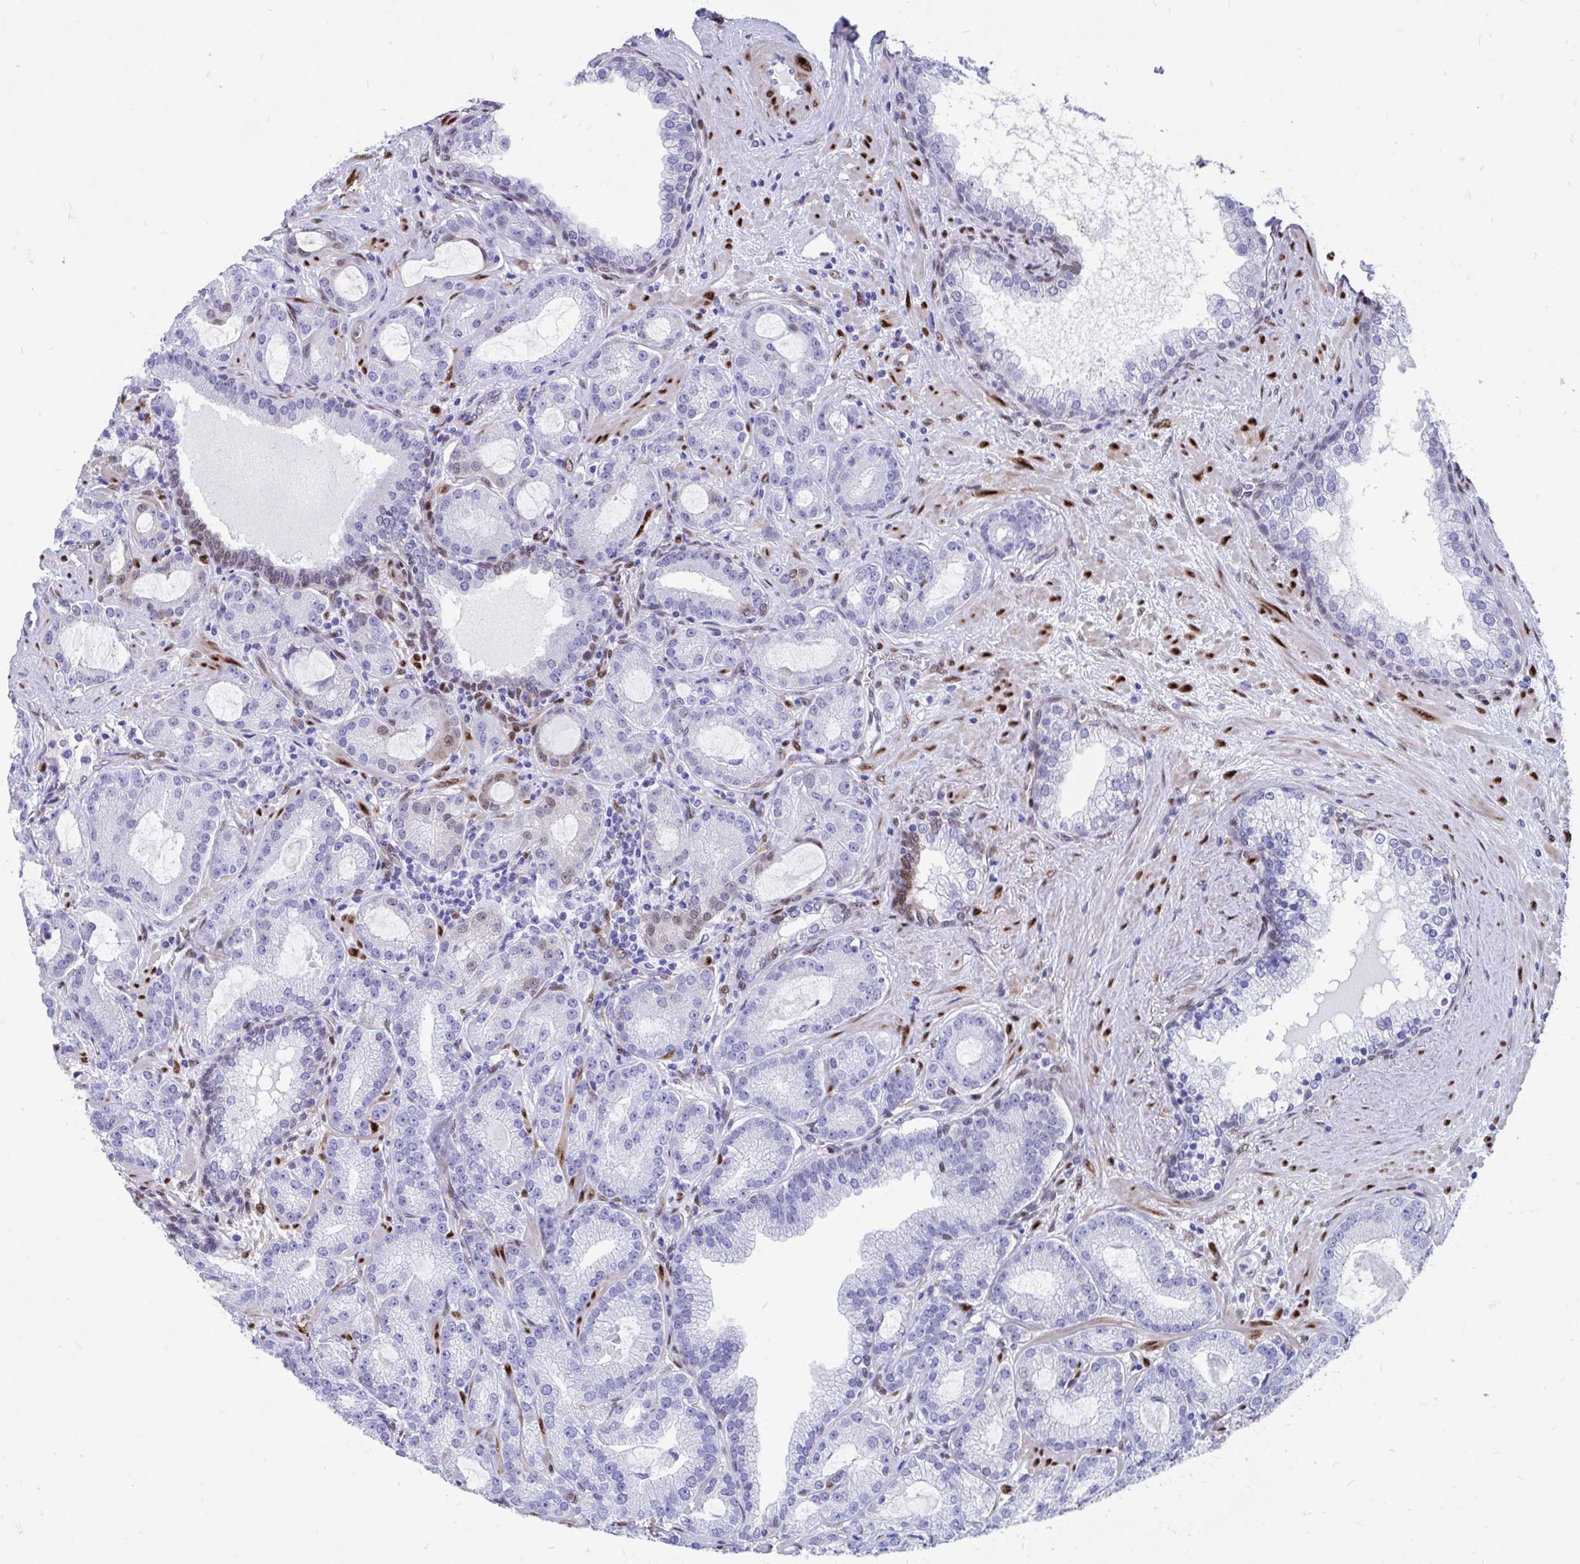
{"staining": {"intensity": "negative", "quantity": "none", "location": "none"}, "tissue": "prostate cancer", "cell_type": "Tumor cells", "image_type": "cancer", "snomed": [{"axis": "morphology", "description": "Adenocarcinoma, High grade"}, {"axis": "topography", "description": "Prostate"}], "caption": "Tumor cells show no significant protein staining in prostate high-grade adenocarcinoma.", "gene": "RBPMS", "patient": {"sex": "male", "age": 65}}